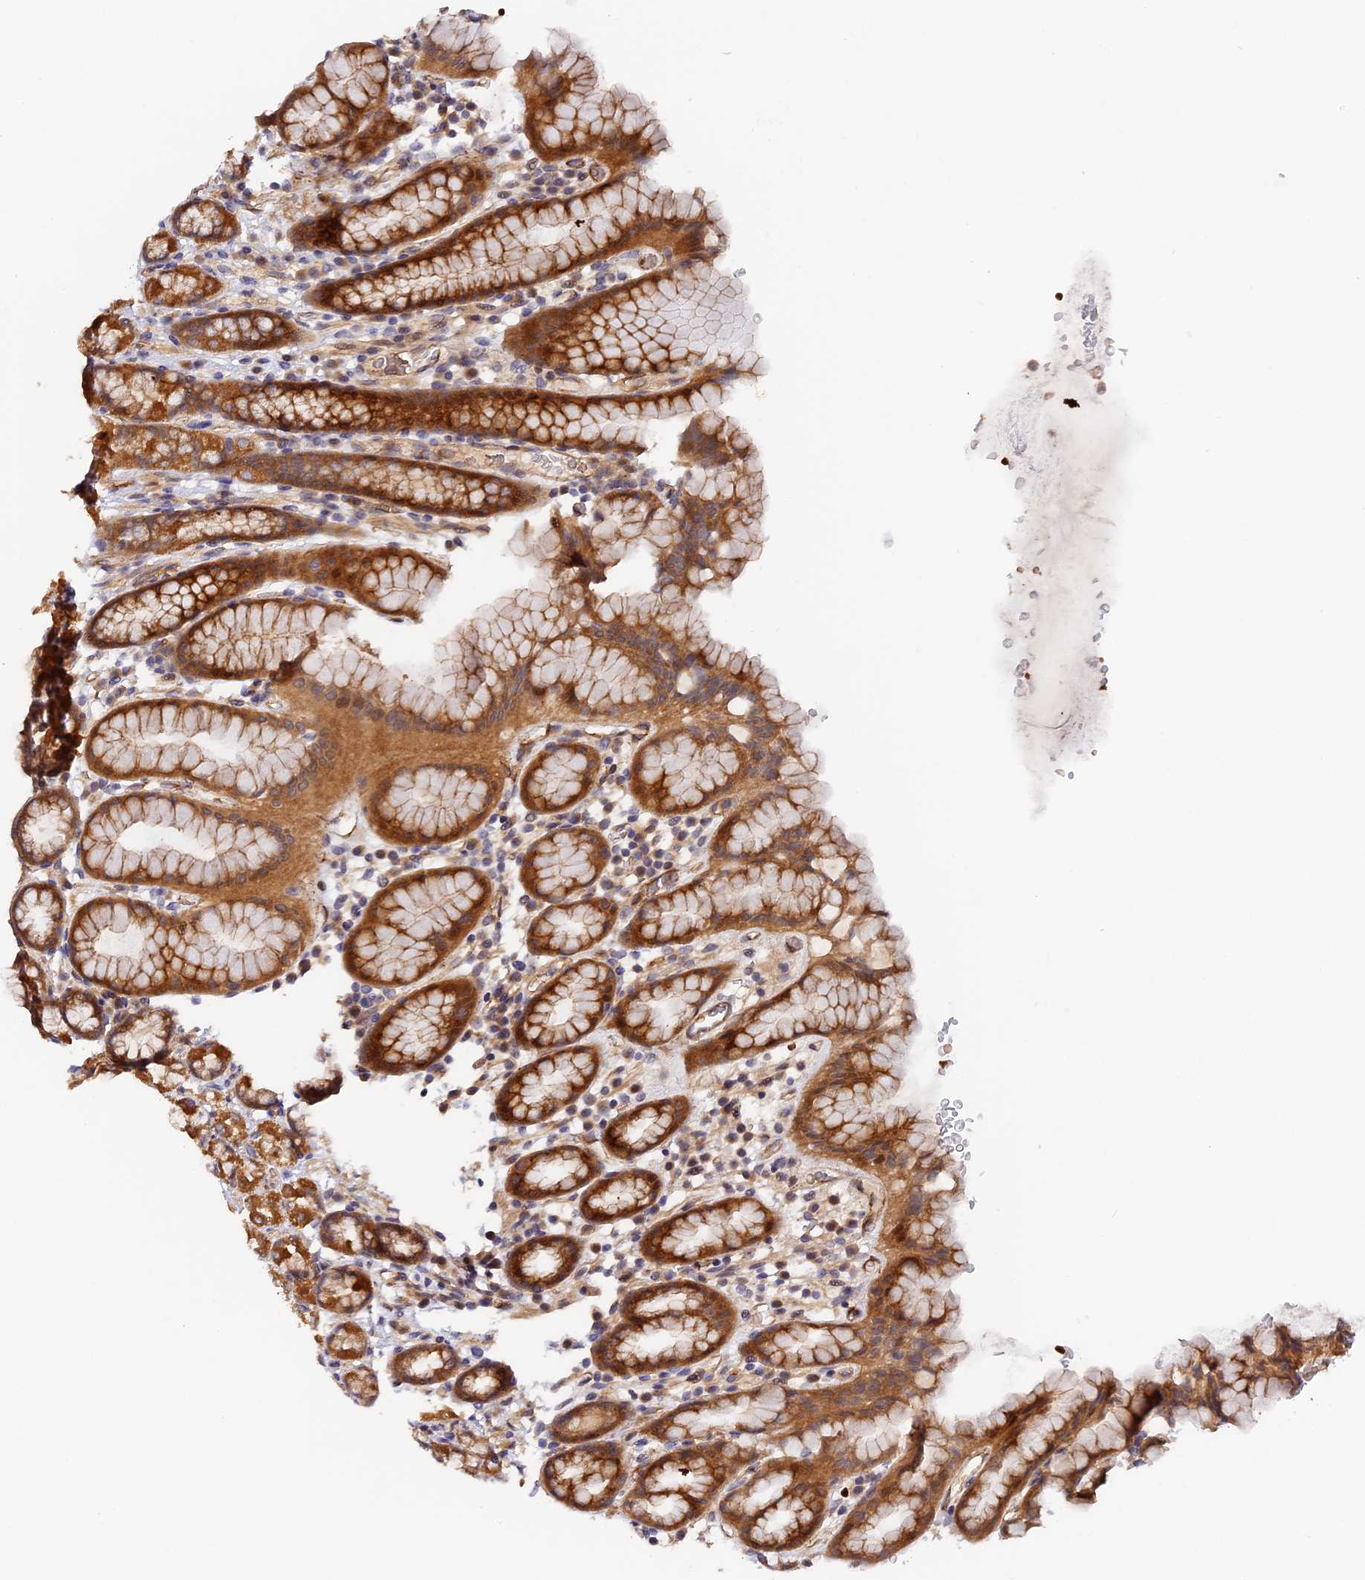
{"staining": {"intensity": "moderate", "quantity": ">75%", "location": "cytoplasmic/membranous"}, "tissue": "stomach", "cell_type": "Glandular cells", "image_type": "normal", "snomed": [{"axis": "morphology", "description": "Normal tissue, NOS"}, {"axis": "topography", "description": "Stomach, upper"}, {"axis": "topography", "description": "Stomach, lower"}, {"axis": "topography", "description": "Small intestine"}], "caption": "This is an image of IHC staining of normal stomach, which shows moderate expression in the cytoplasmic/membranous of glandular cells.", "gene": "MISP3", "patient": {"sex": "male", "age": 68}}